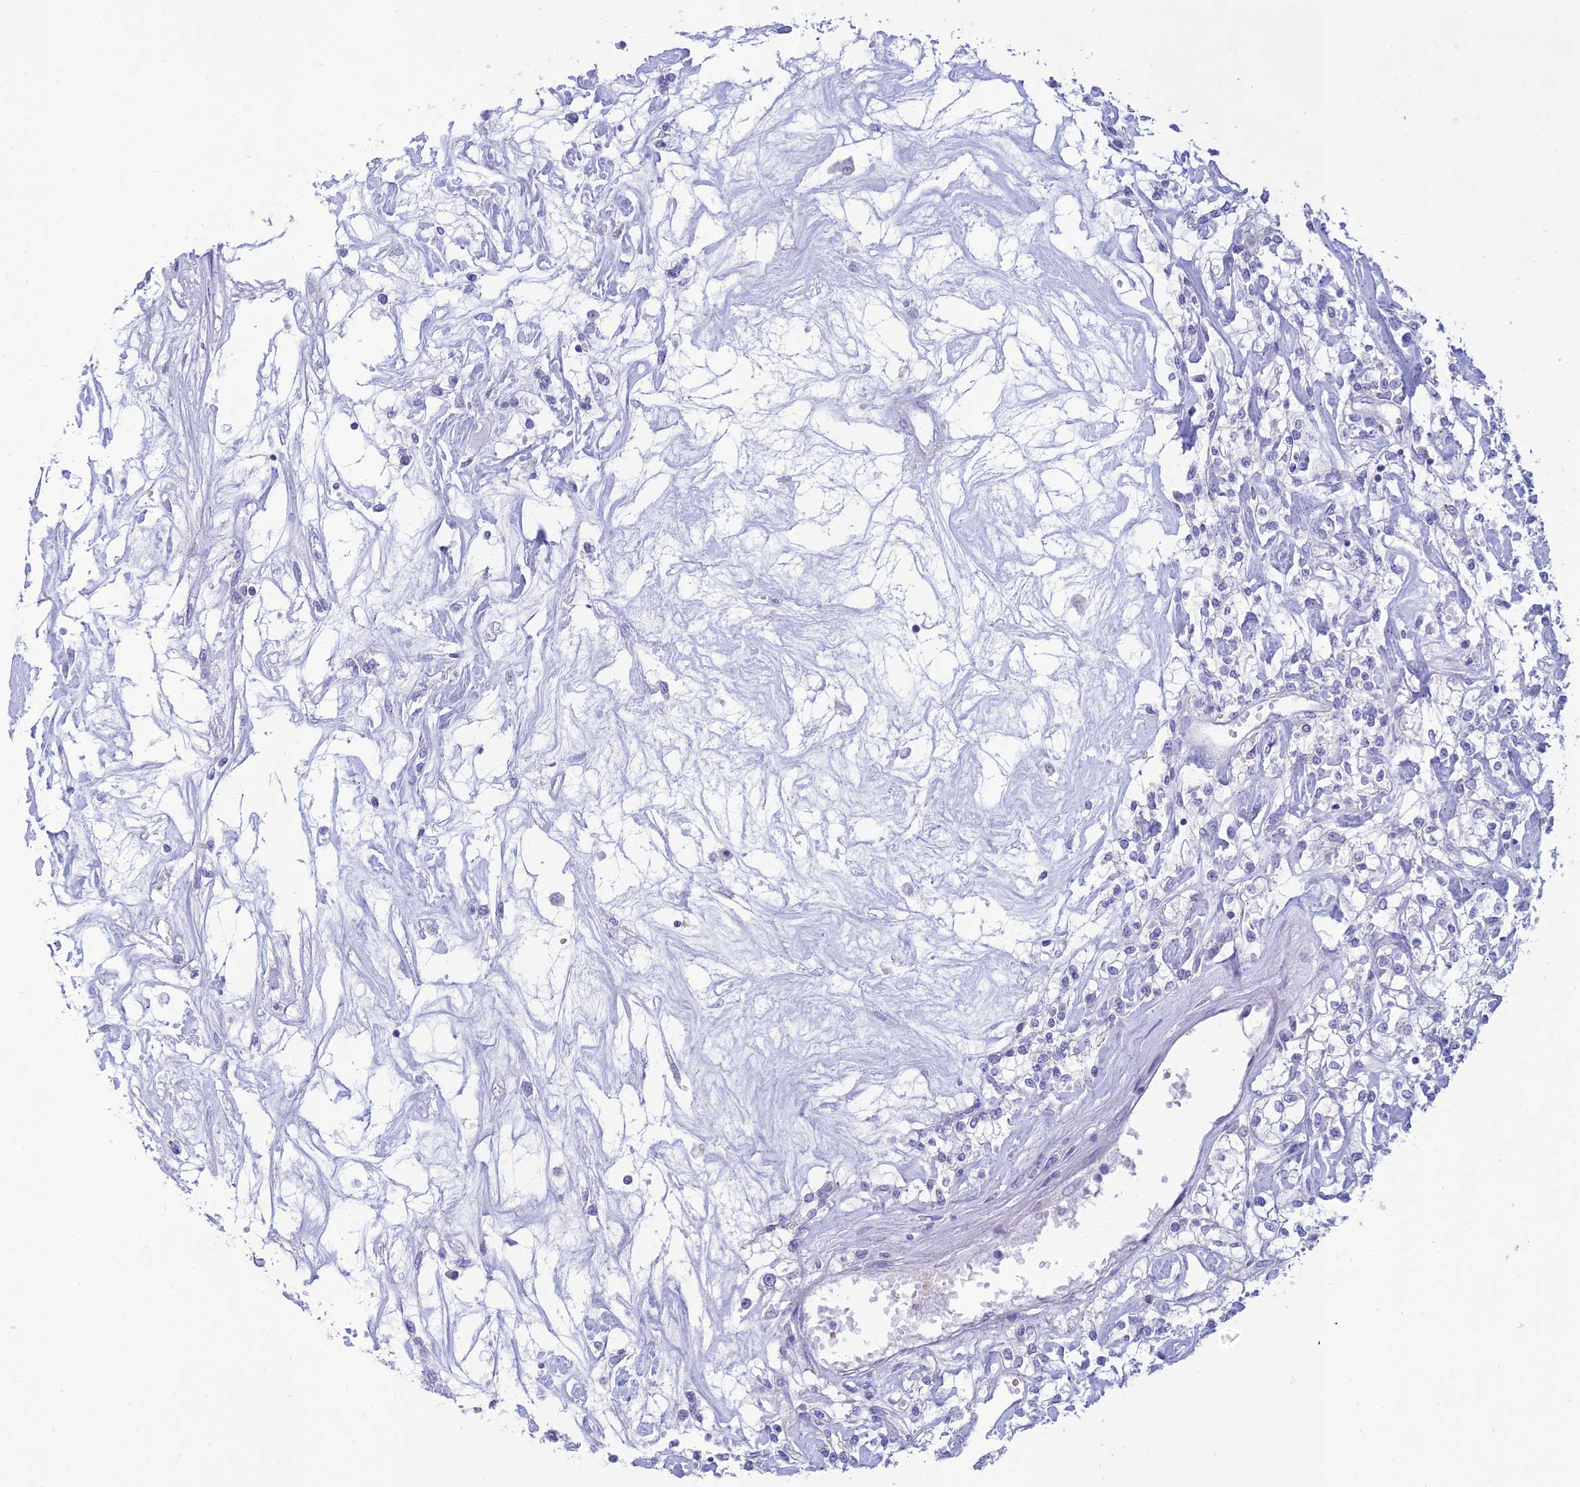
{"staining": {"intensity": "negative", "quantity": "none", "location": "none"}, "tissue": "renal cancer", "cell_type": "Tumor cells", "image_type": "cancer", "snomed": [{"axis": "morphology", "description": "Adenocarcinoma, NOS"}, {"axis": "topography", "description": "Kidney"}], "caption": "Micrograph shows no protein expression in tumor cells of adenocarcinoma (renal) tissue.", "gene": "MAL2", "patient": {"sex": "female", "age": 59}}